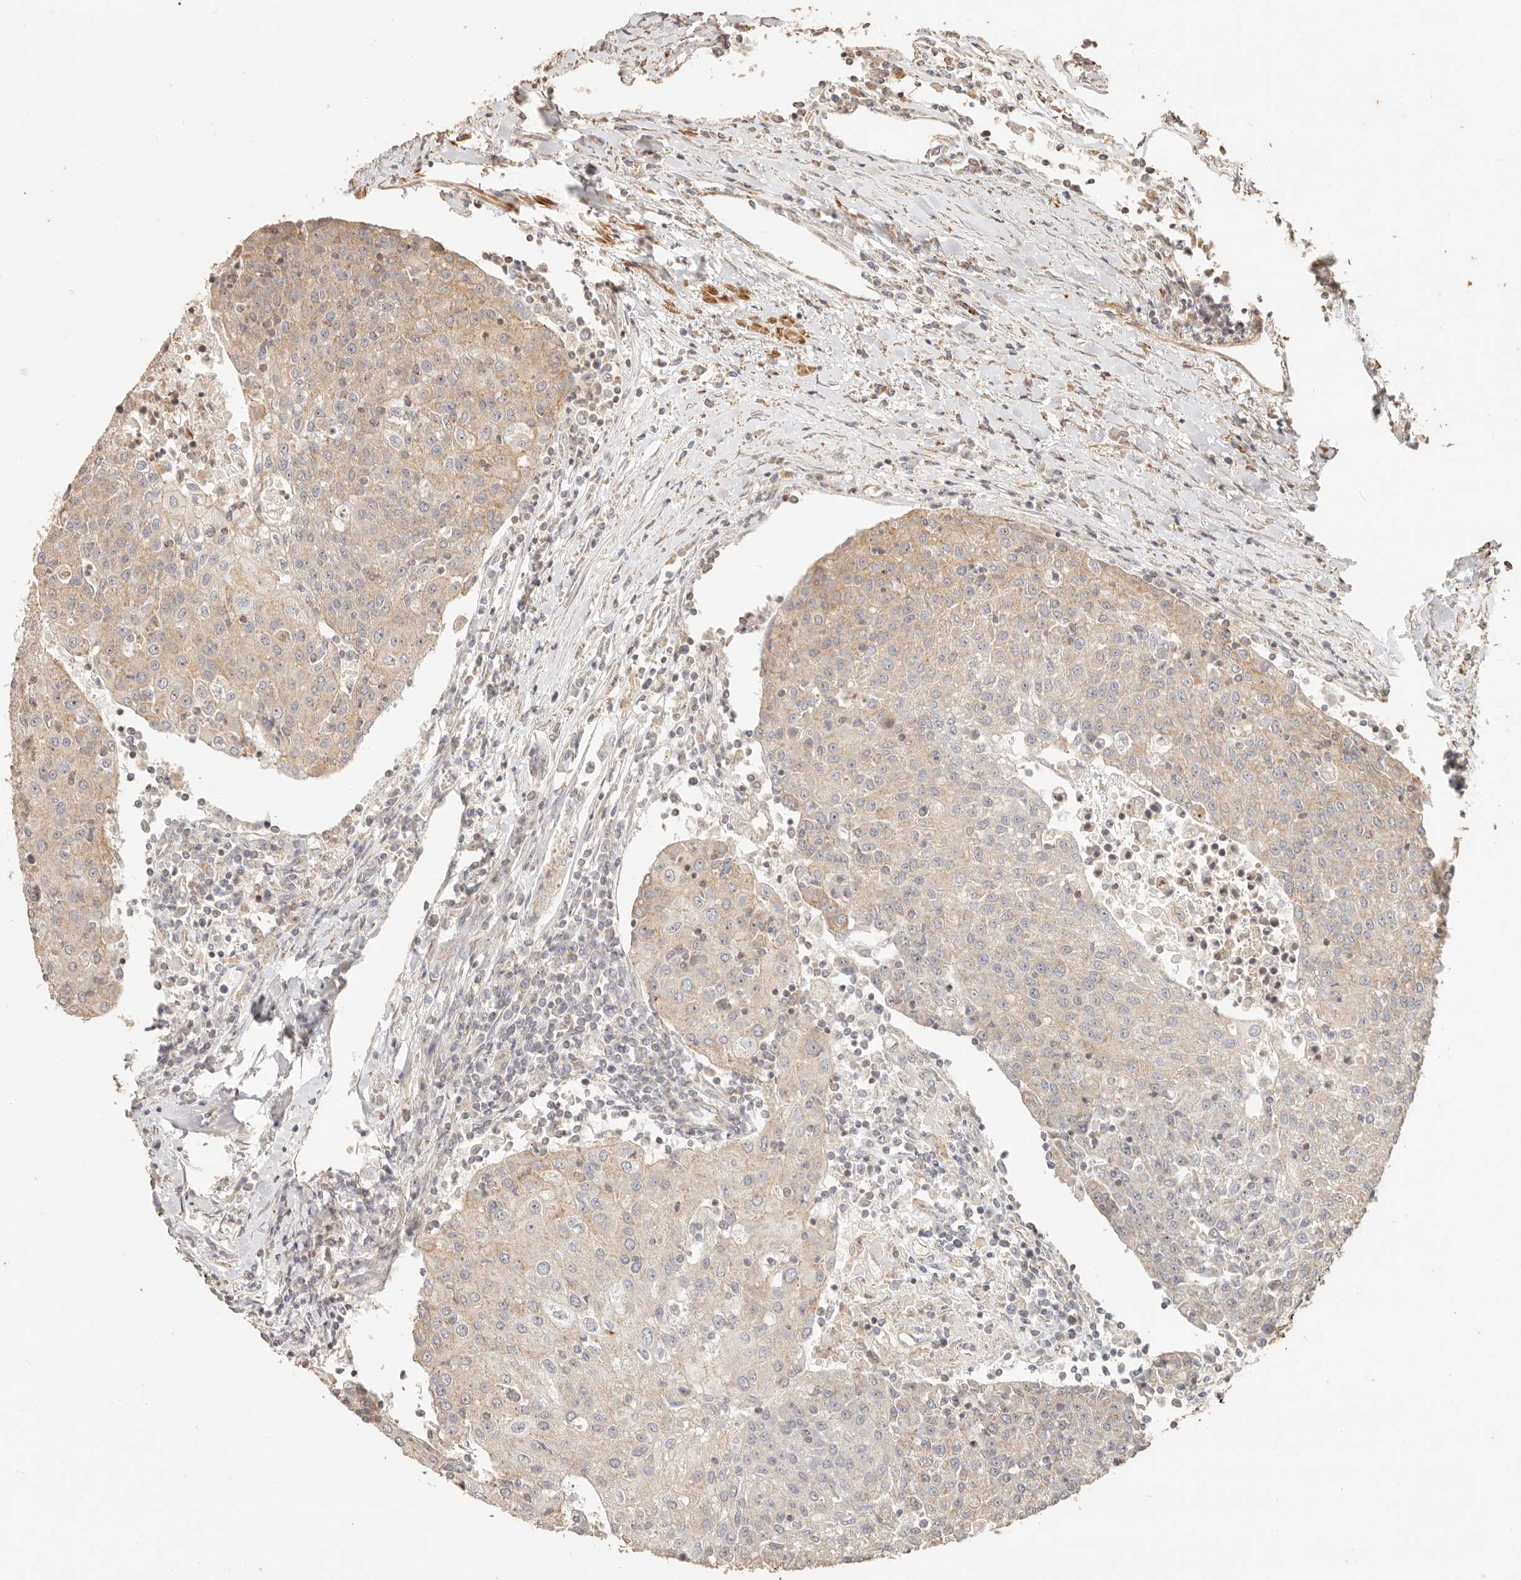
{"staining": {"intensity": "weak", "quantity": "25%-75%", "location": "cytoplasmic/membranous,nuclear"}, "tissue": "urothelial cancer", "cell_type": "Tumor cells", "image_type": "cancer", "snomed": [{"axis": "morphology", "description": "Urothelial carcinoma, High grade"}, {"axis": "topography", "description": "Urinary bladder"}], "caption": "Urothelial cancer stained for a protein shows weak cytoplasmic/membranous and nuclear positivity in tumor cells. Ihc stains the protein of interest in brown and the nuclei are stained blue.", "gene": "PTPN22", "patient": {"sex": "female", "age": 85}}